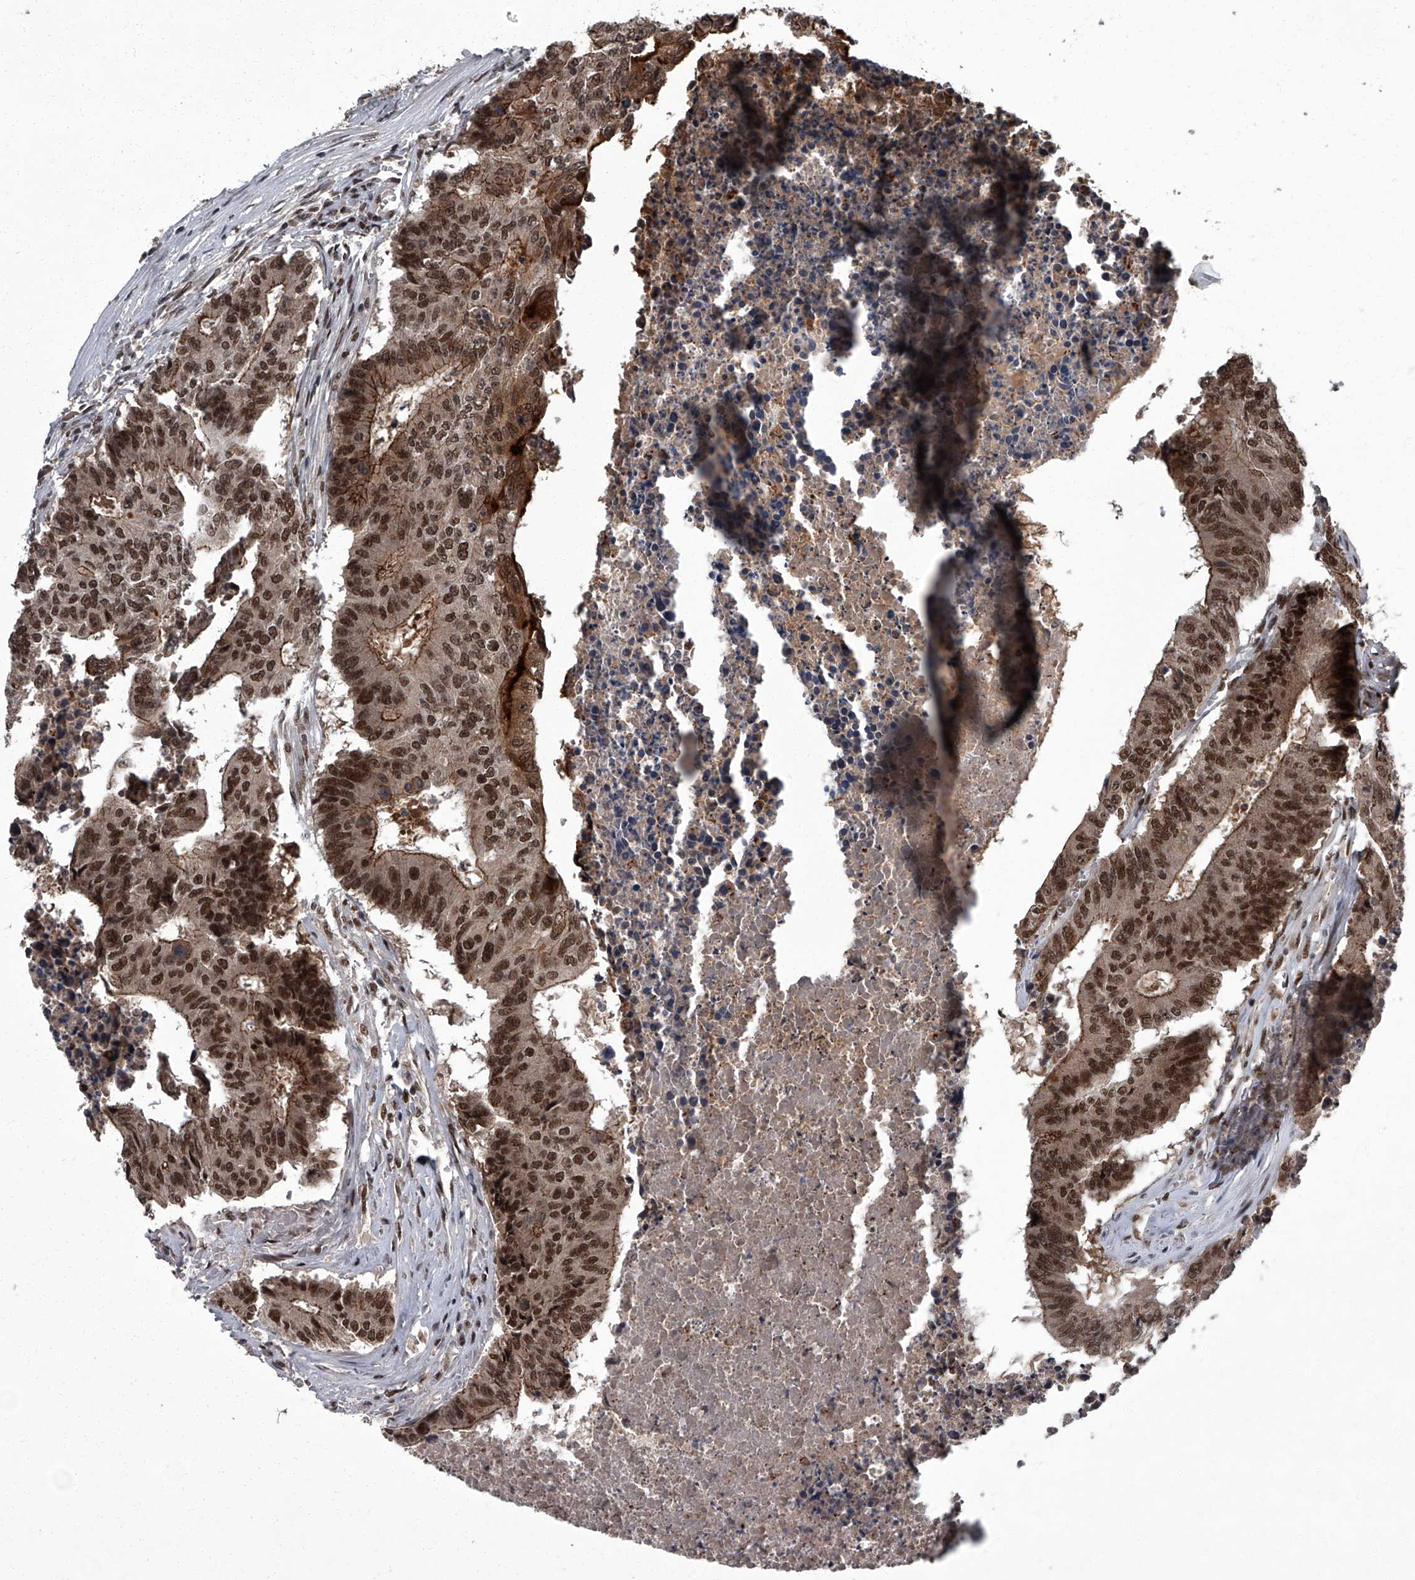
{"staining": {"intensity": "strong", "quantity": ">75%", "location": "cytoplasmic/membranous,nuclear"}, "tissue": "colorectal cancer", "cell_type": "Tumor cells", "image_type": "cancer", "snomed": [{"axis": "morphology", "description": "Adenocarcinoma, NOS"}, {"axis": "topography", "description": "Colon"}], "caption": "This histopathology image shows immunohistochemistry (IHC) staining of colorectal cancer (adenocarcinoma), with high strong cytoplasmic/membranous and nuclear expression in about >75% of tumor cells.", "gene": "ZNF518B", "patient": {"sex": "male", "age": 87}}